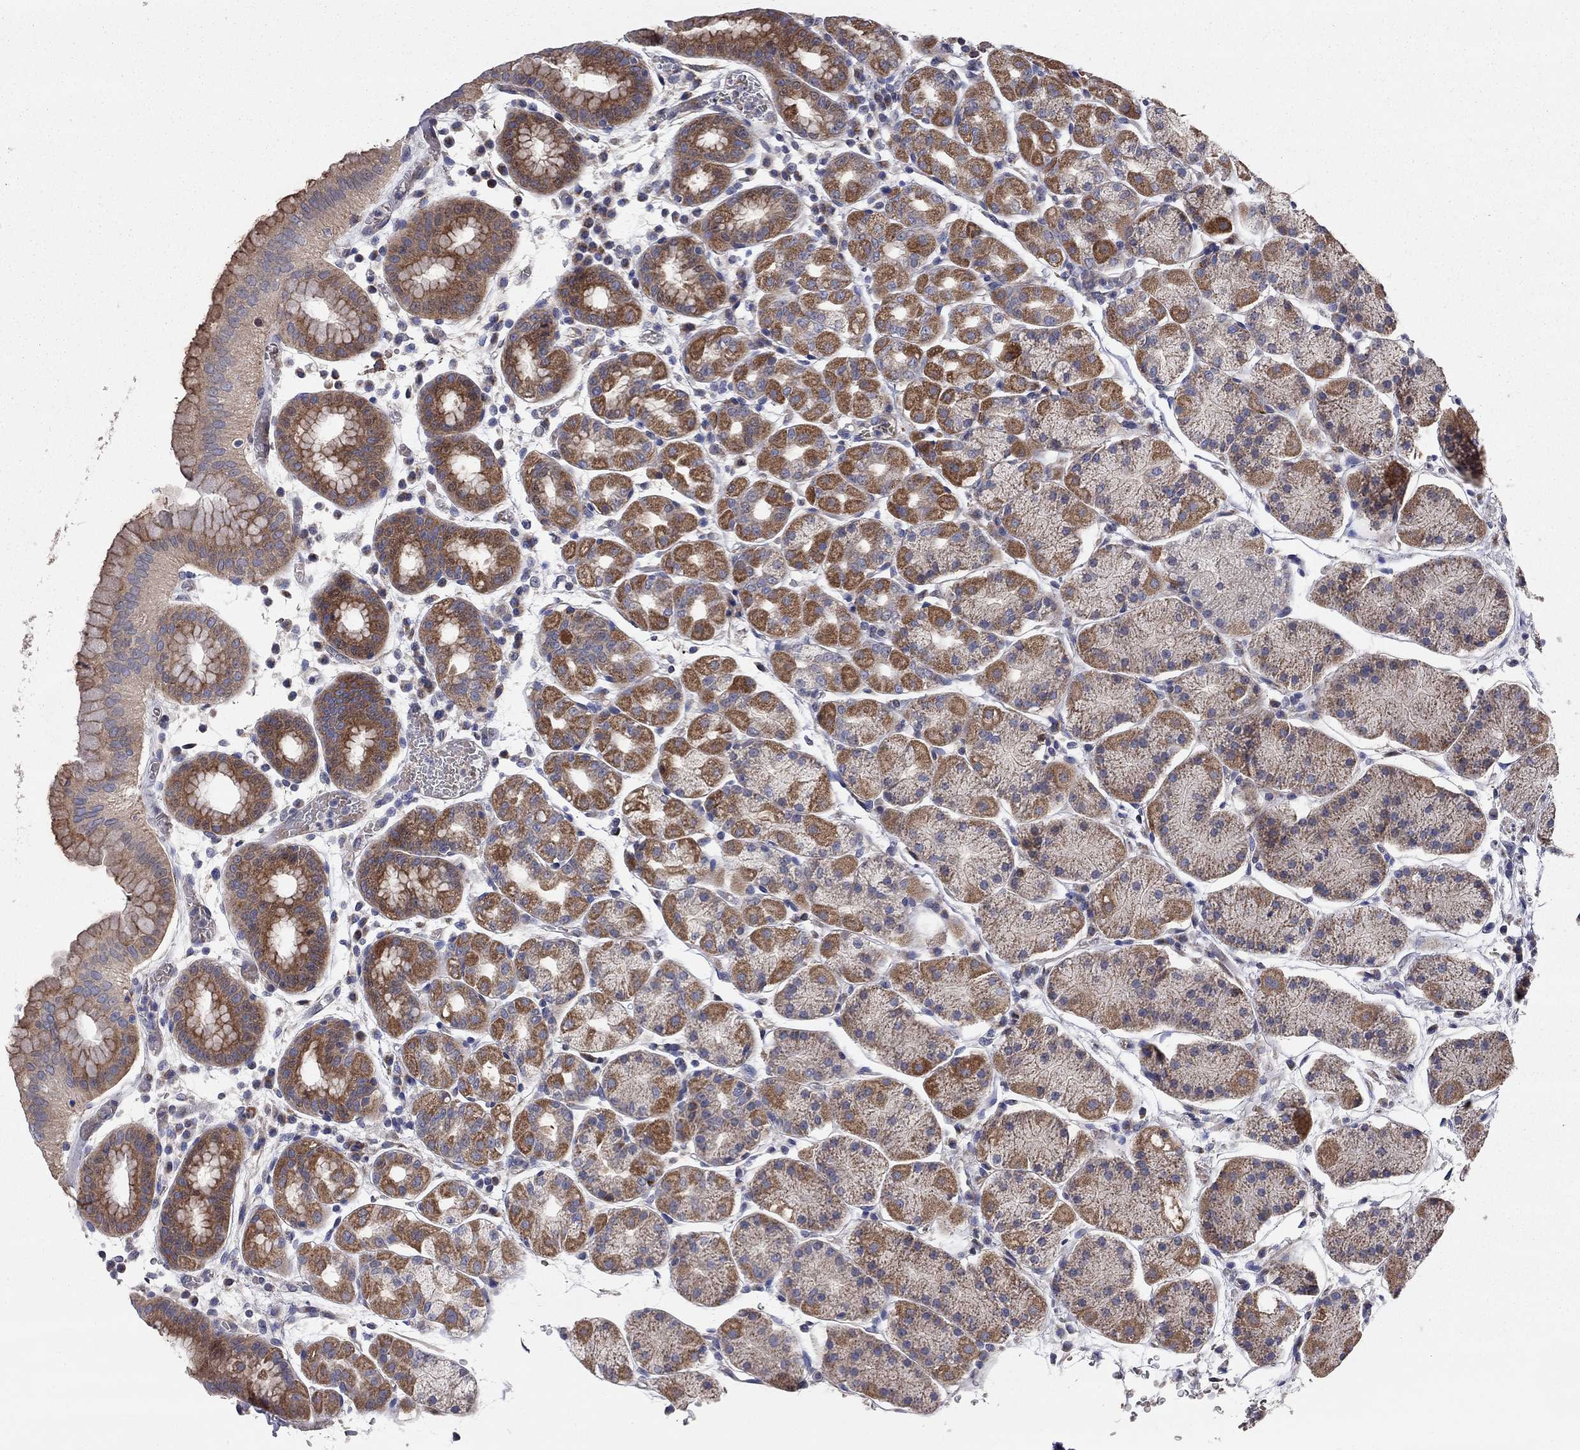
{"staining": {"intensity": "strong", "quantity": "25%-75%", "location": "cytoplasmic/membranous"}, "tissue": "stomach", "cell_type": "Glandular cells", "image_type": "normal", "snomed": [{"axis": "morphology", "description": "Normal tissue, NOS"}, {"axis": "topography", "description": "Stomach"}], "caption": "Strong cytoplasmic/membranous protein staining is identified in approximately 25%-75% of glandular cells in stomach.", "gene": "KANSL1L", "patient": {"sex": "male", "age": 54}}